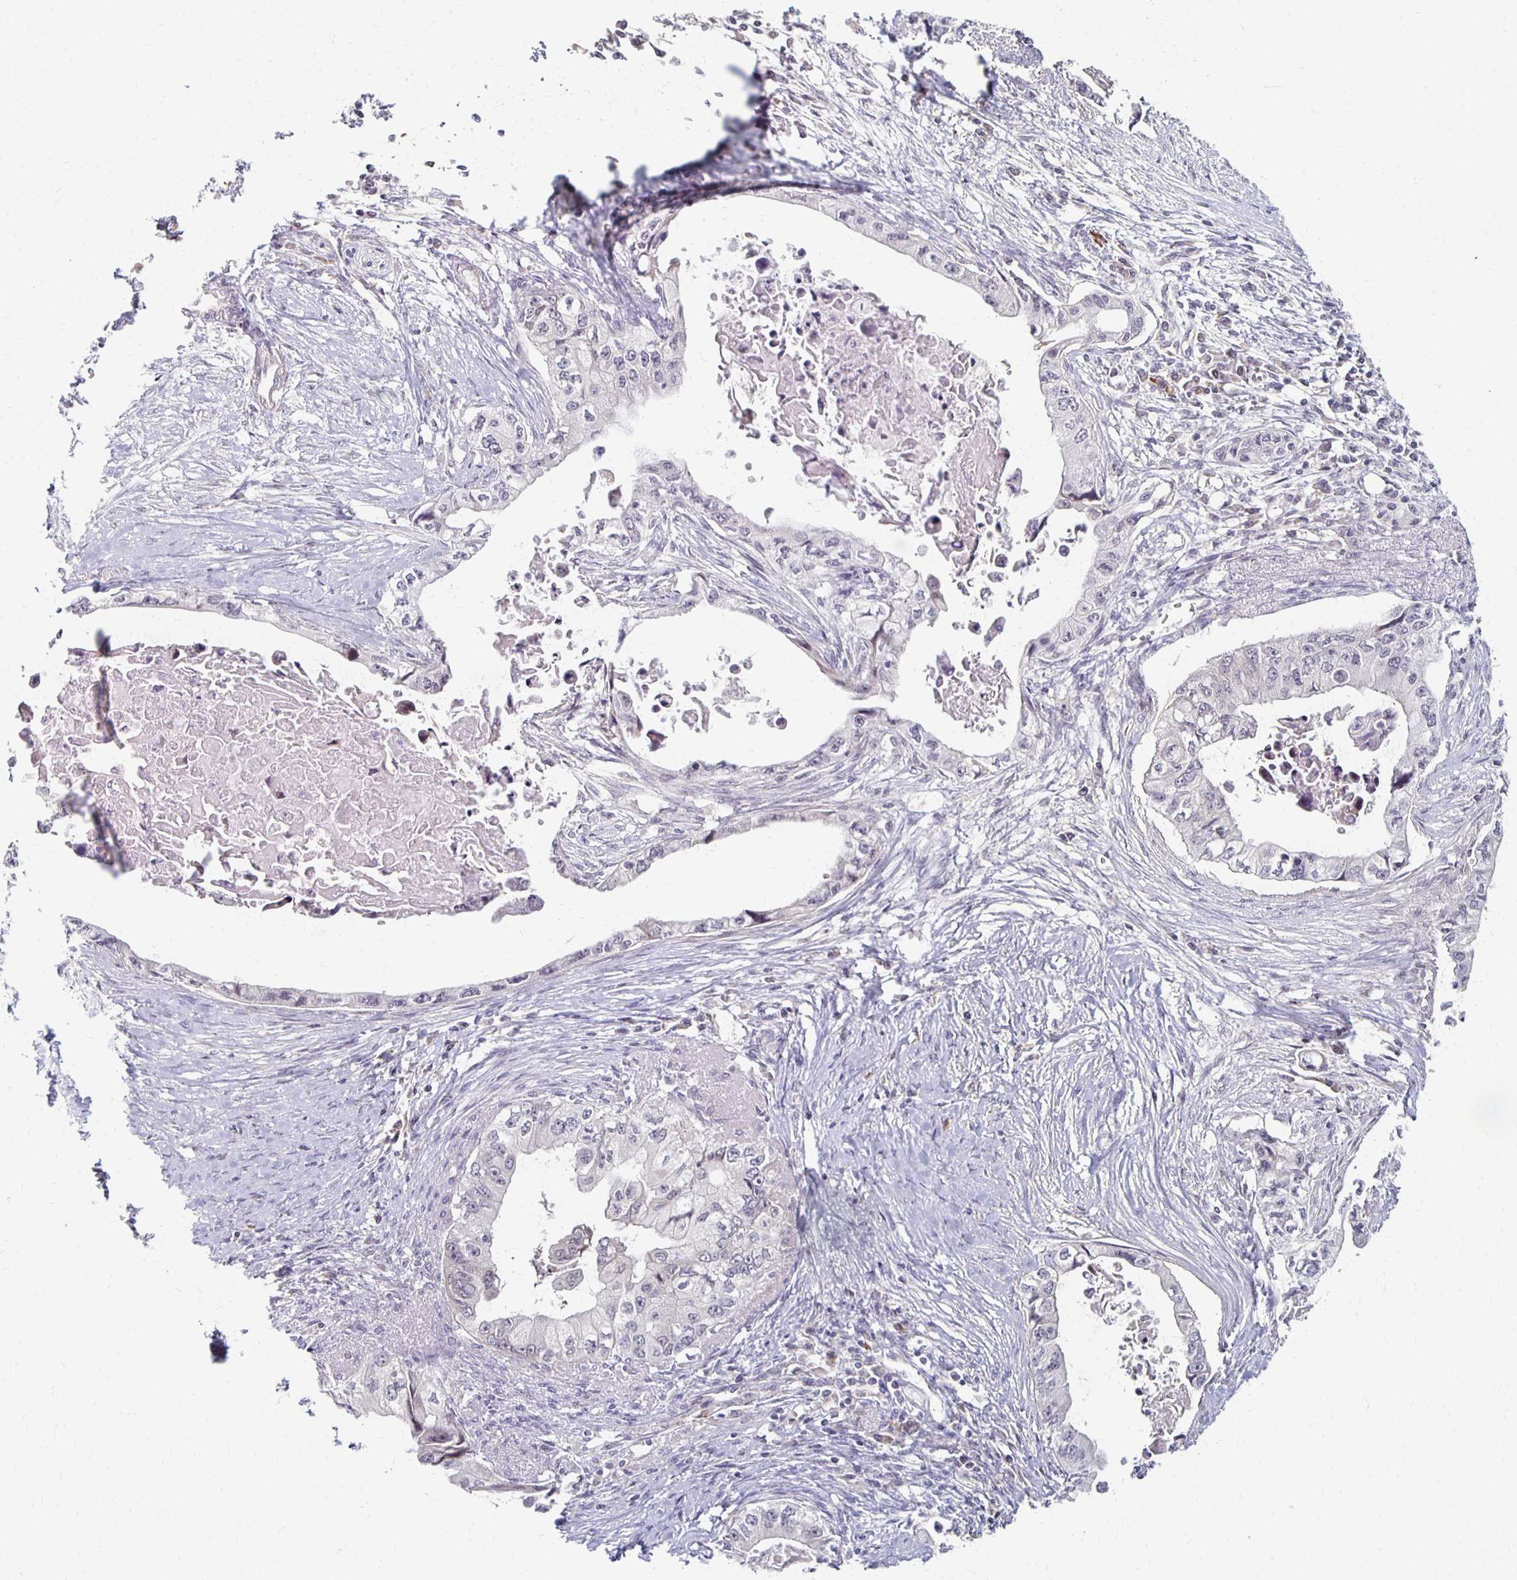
{"staining": {"intensity": "negative", "quantity": "none", "location": "none"}, "tissue": "pancreatic cancer", "cell_type": "Tumor cells", "image_type": "cancer", "snomed": [{"axis": "morphology", "description": "Adenocarcinoma, NOS"}, {"axis": "topography", "description": "Pancreas"}], "caption": "A high-resolution photomicrograph shows immunohistochemistry (IHC) staining of pancreatic adenocarcinoma, which reveals no significant expression in tumor cells.", "gene": "PRKCB", "patient": {"sex": "male", "age": 66}}